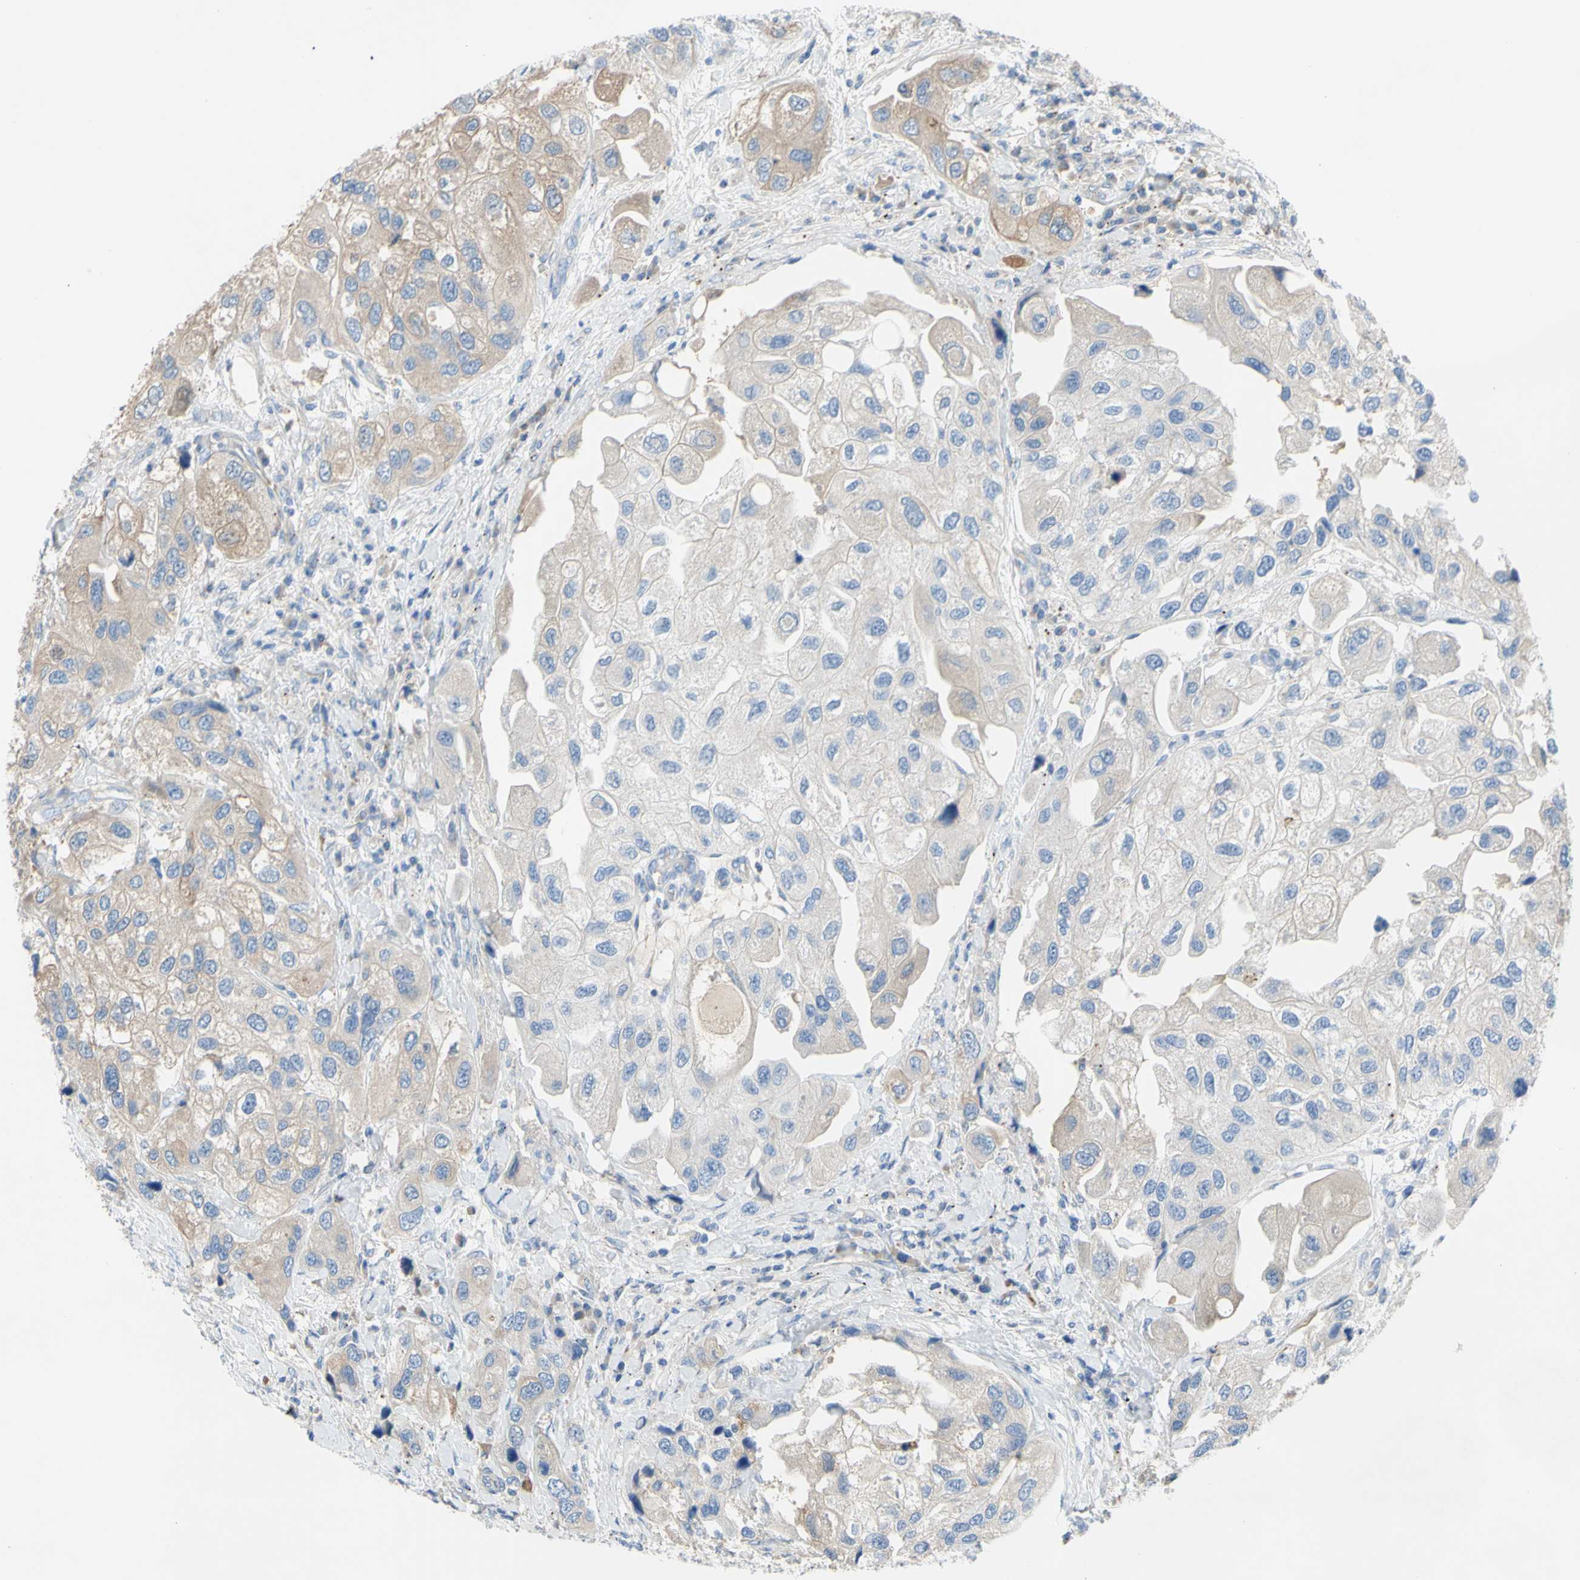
{"staining": {"intensity": "weak", "quantity": "25%-75%", "location": "cytoplasmic/membranous"}, "tissue": "urothelial cancer", "cell_type": "Tumor cells", "image_type": "cancer", "snomed": [{"axis": "morphology", "description": "Urothelial carcinoma, High grade"}, {"axis": "topography", "description": "Urinary bladder"}], "caption": "Human urothelial carcinoma (high-grade) stained with a brown dye demonstrates weak cytoplasmic/membranous positive expression in approximately 25%-75% of tumor cells.", "gene": "TMEM59L", "patient": {"sex": "female", "age": 64}}